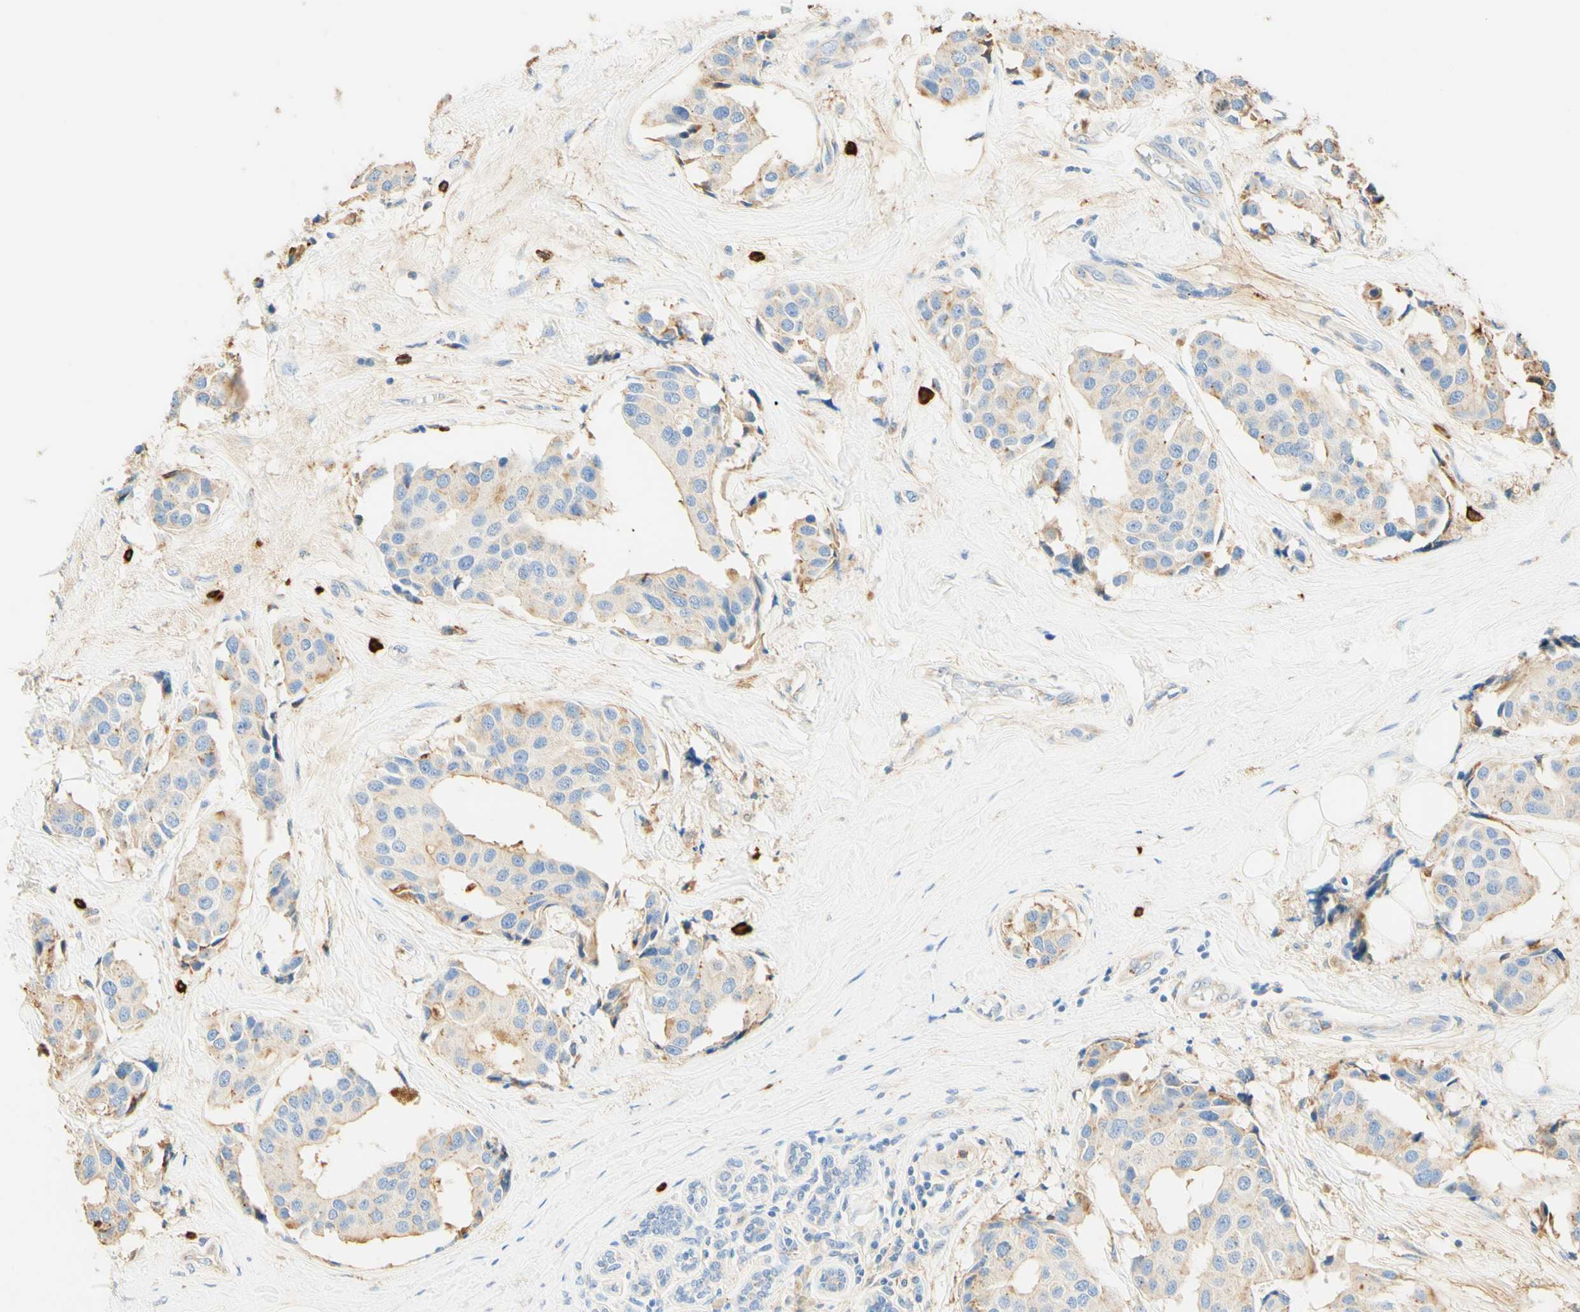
{"staining": {"intensity": "weak", "quantity": ">75%", "location": "cytoplasmic/membranous"}, "tissue": "breast cancer", "cell_type": "Tumor cells", "image_type": "cancer", "snomed": [{"axis": "morphology", "description": "Normal tissue, NOS"}, {"axis": "morphology", "description": "Duct carcinoma"}, {"axis": "topography", "description": "Breast"}], "caption": "A high-resolution image shows IHC staining of breast cancer, which shows weak cytoplasmic/membranous expression in approximately >75% of tumor cells.", "gene": "CD63", "patient": {"sex": "female", "age": 39}}